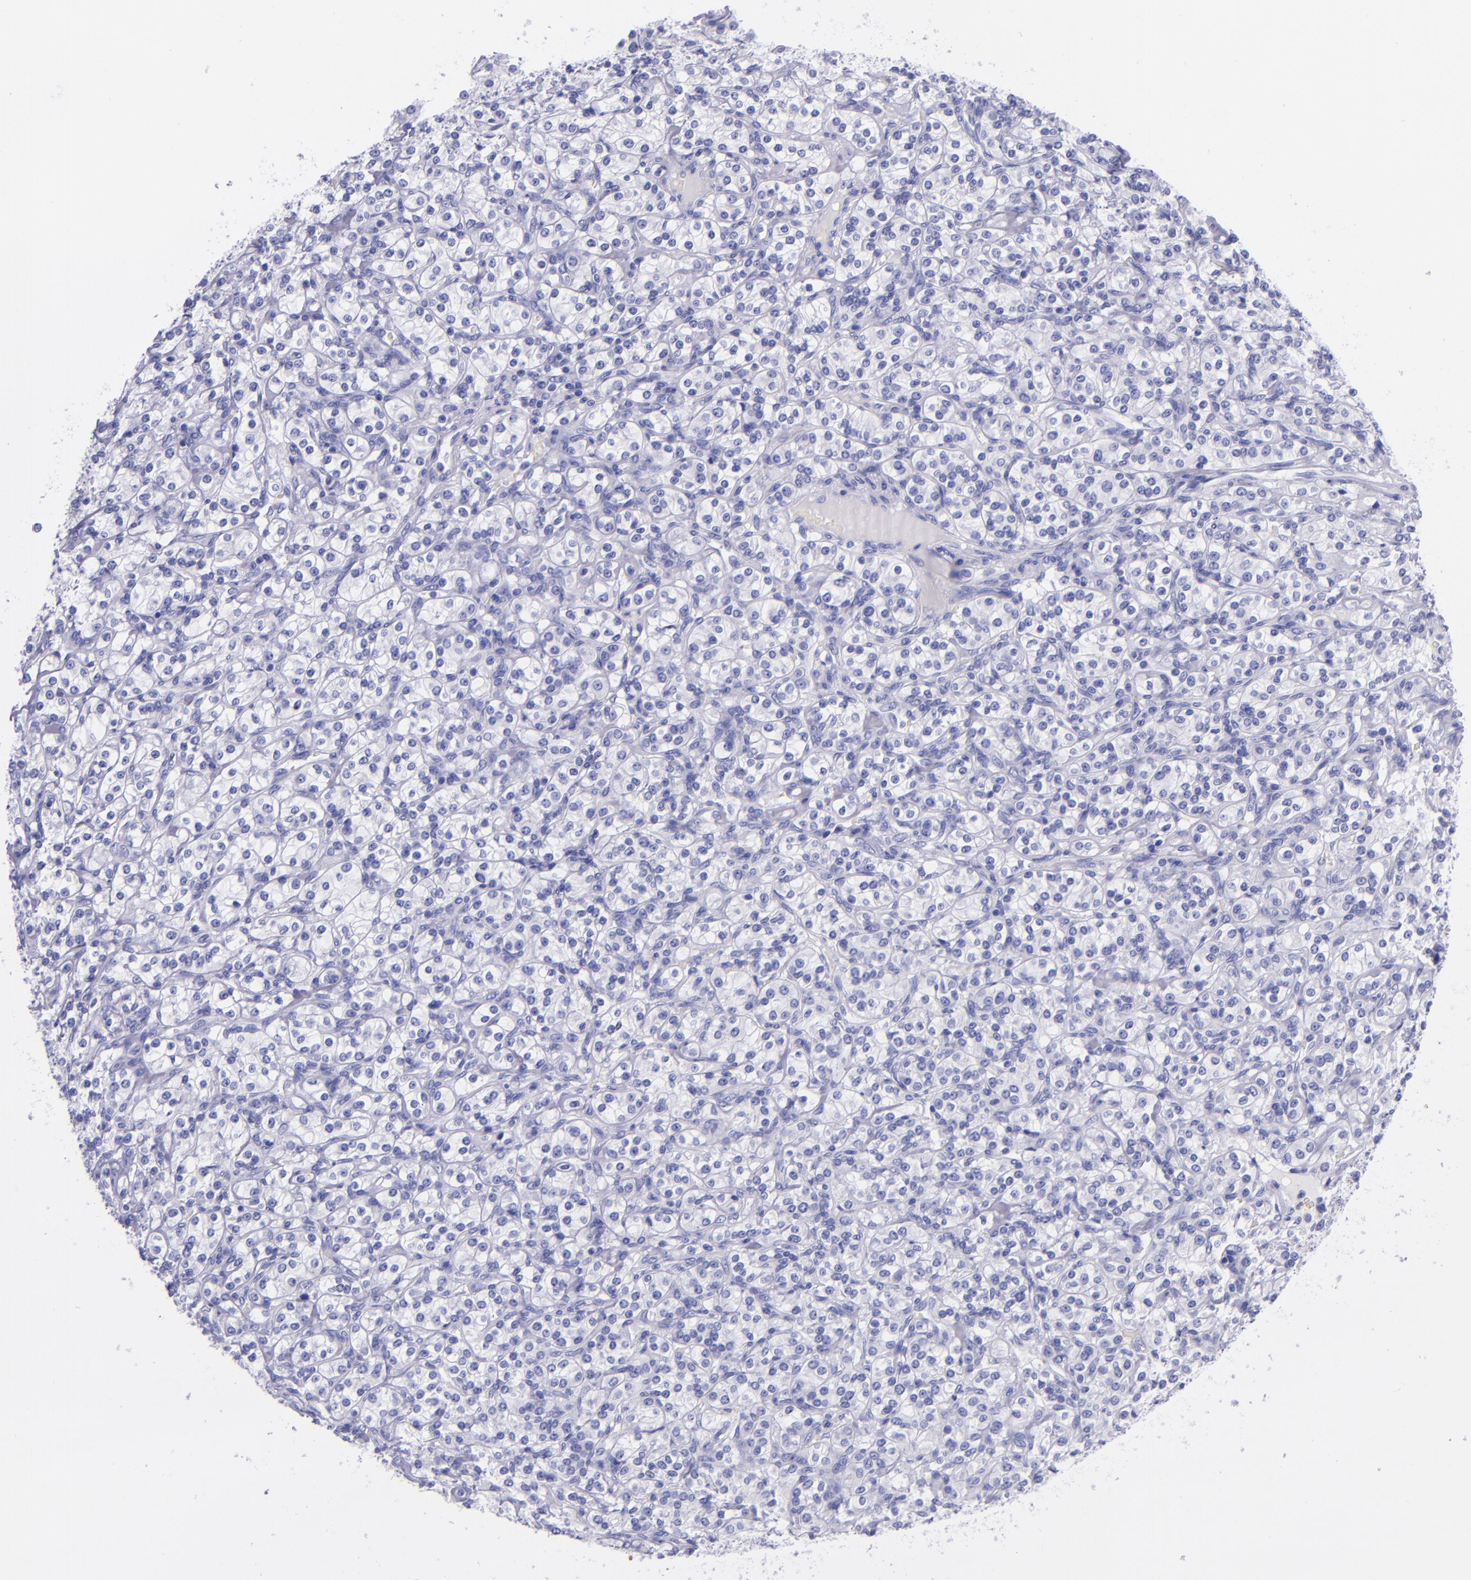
{"staining": {"intensity": "negative", "quantity": "none", "location": "none"}, "tissue": "renal cancer", "cell_type": "Tumor cells", "image_type": "cancer", "snomed": [{"axis": "morphology", "description": "Adenocarcinoma, NOS"}, {"axis": "topography", "description": "Kidney"}], "caption": "The histopathology image demonstrates no staining of tumor cells in adenocarcinoma (renal).", "gene": "SLPI", "patient": {"sex": "male", "age": 77}}